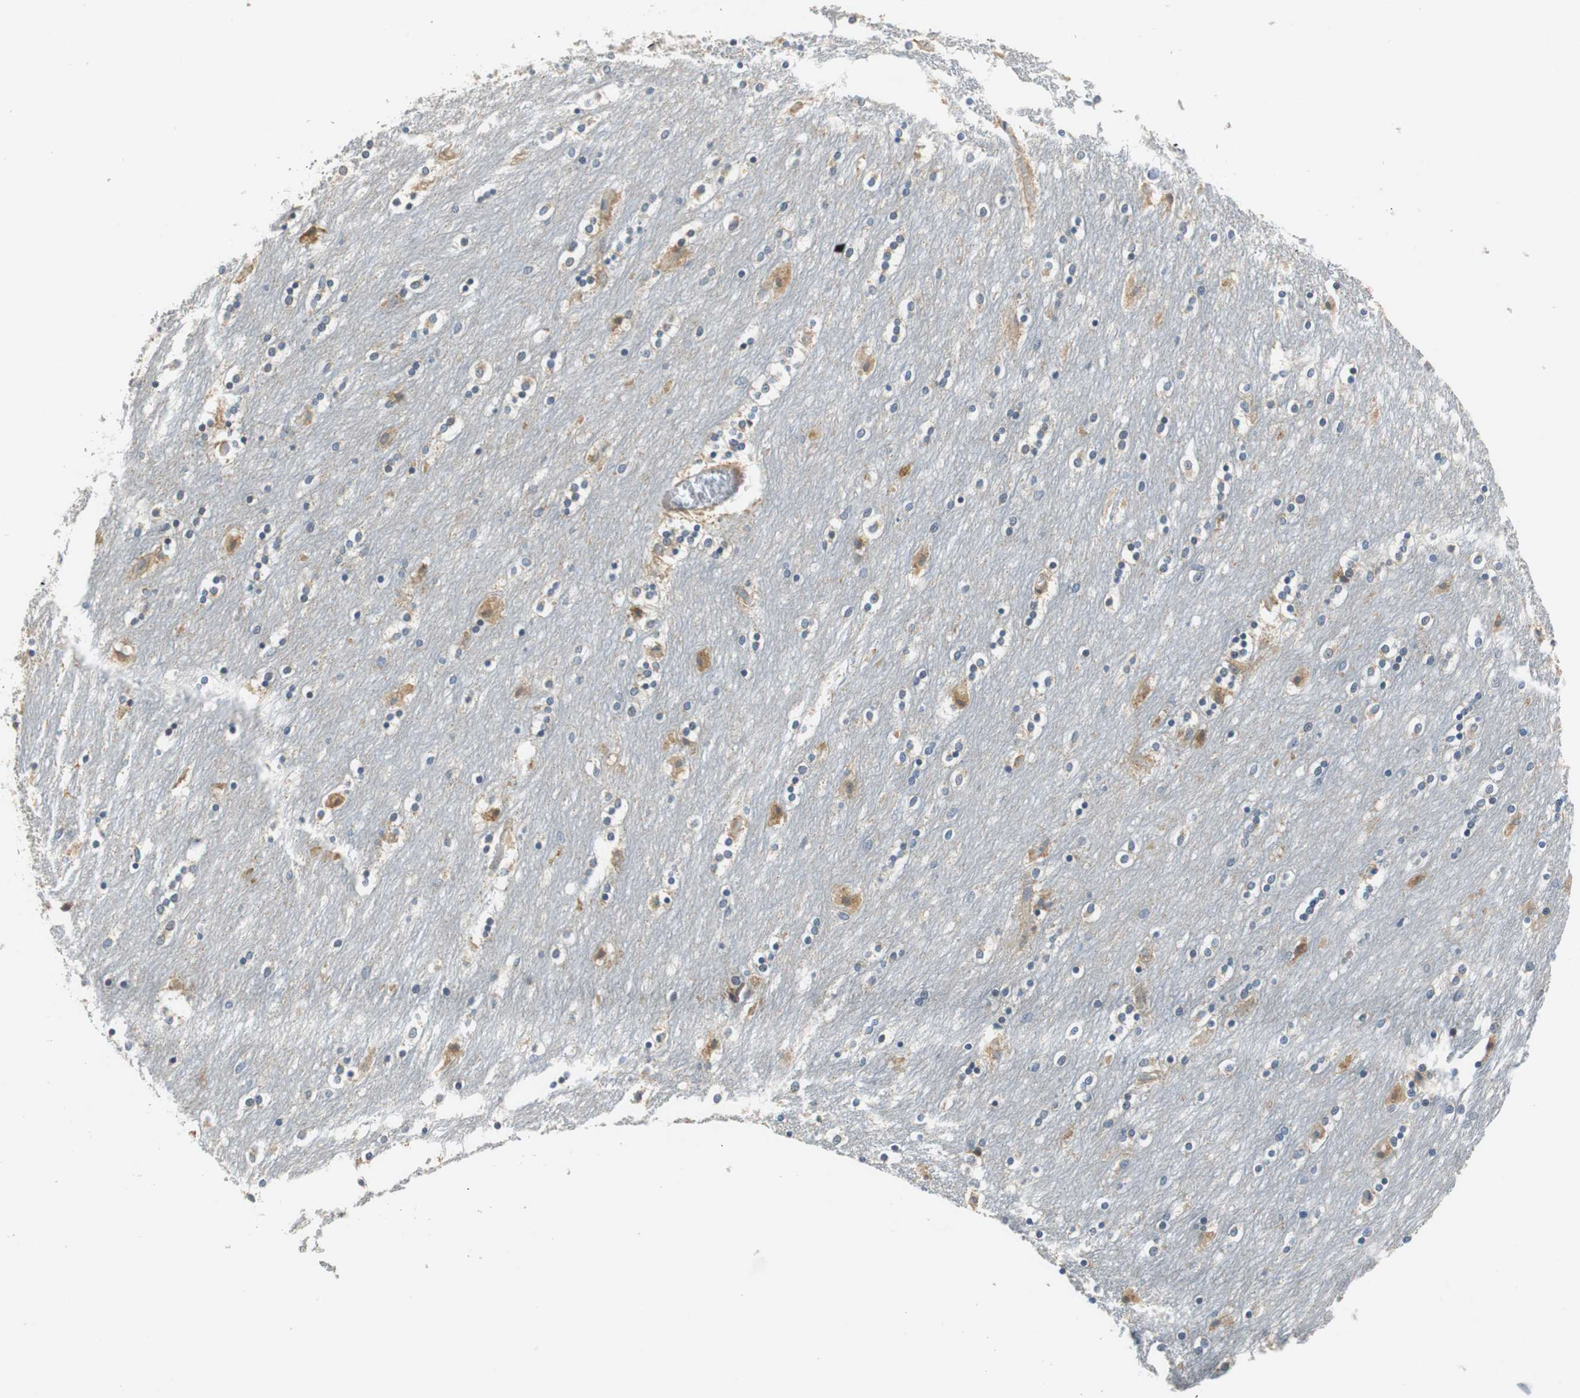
{"staining": {"intensity": "negative", "quantity": "none", "location": "none"}, "tissue": "caudate", "cell_type": "Glial cells", "image_type": "normal", "snomed": [{"axis": "morphology", "description": "Normal tissue, NOS"}, {"axis": "topography", "description": "Lateral ventricle wall"}], "caption": "Immunohistochemistry (IHC) histopathology image of unremarkable caudate stained for a protein (brown), which demonstrates no staining in glial cells. The staining was performed using DAB (3,3'-diaminobenzidine) to visualize the protein expression in brown, while the nuclei were stained in blue with hematoxylin (Magnification: 20x).", "gene": "CPA3", "patient": {"sex": "female", "age": 54}}